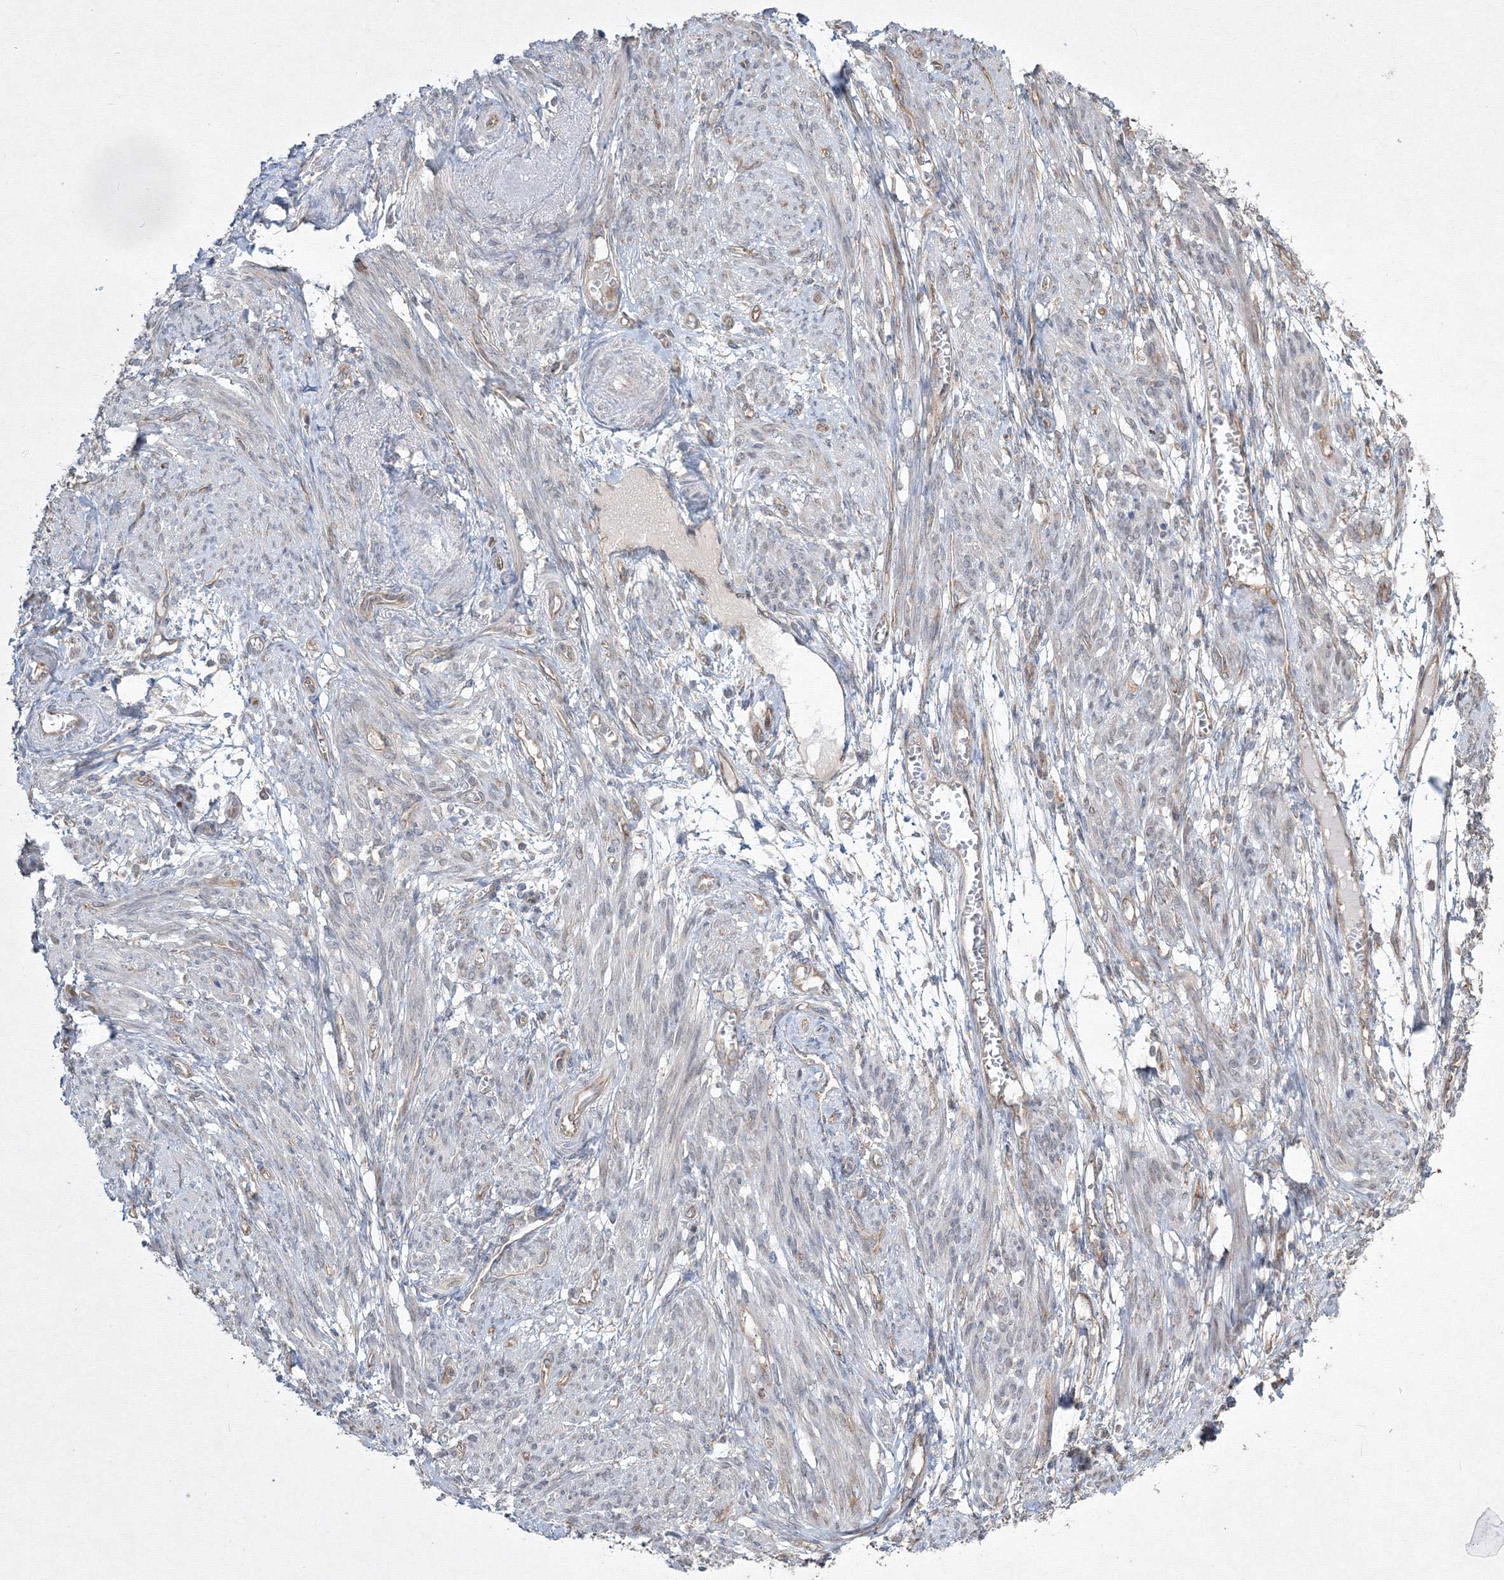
{"staining": {"intensity": "negative", "quantity": "none", "location": "none"}, "tissue": "smooth muscle", "cell_type": "Smooth muscle cells", "image_type": "normal", "snomed": [{"axis": "morphology", "description": "Normal tissue, NOS"}, {"axis": "topography", "description": "Smooth muscle"}], "caption": "A micrograph of human smooth muscle is negative for staining in smooth muscle cells. (IHC, brightfield microscopy, high magnification).", "gene": "FBXL8", "patient": {"sex": "female", "age": 39}}